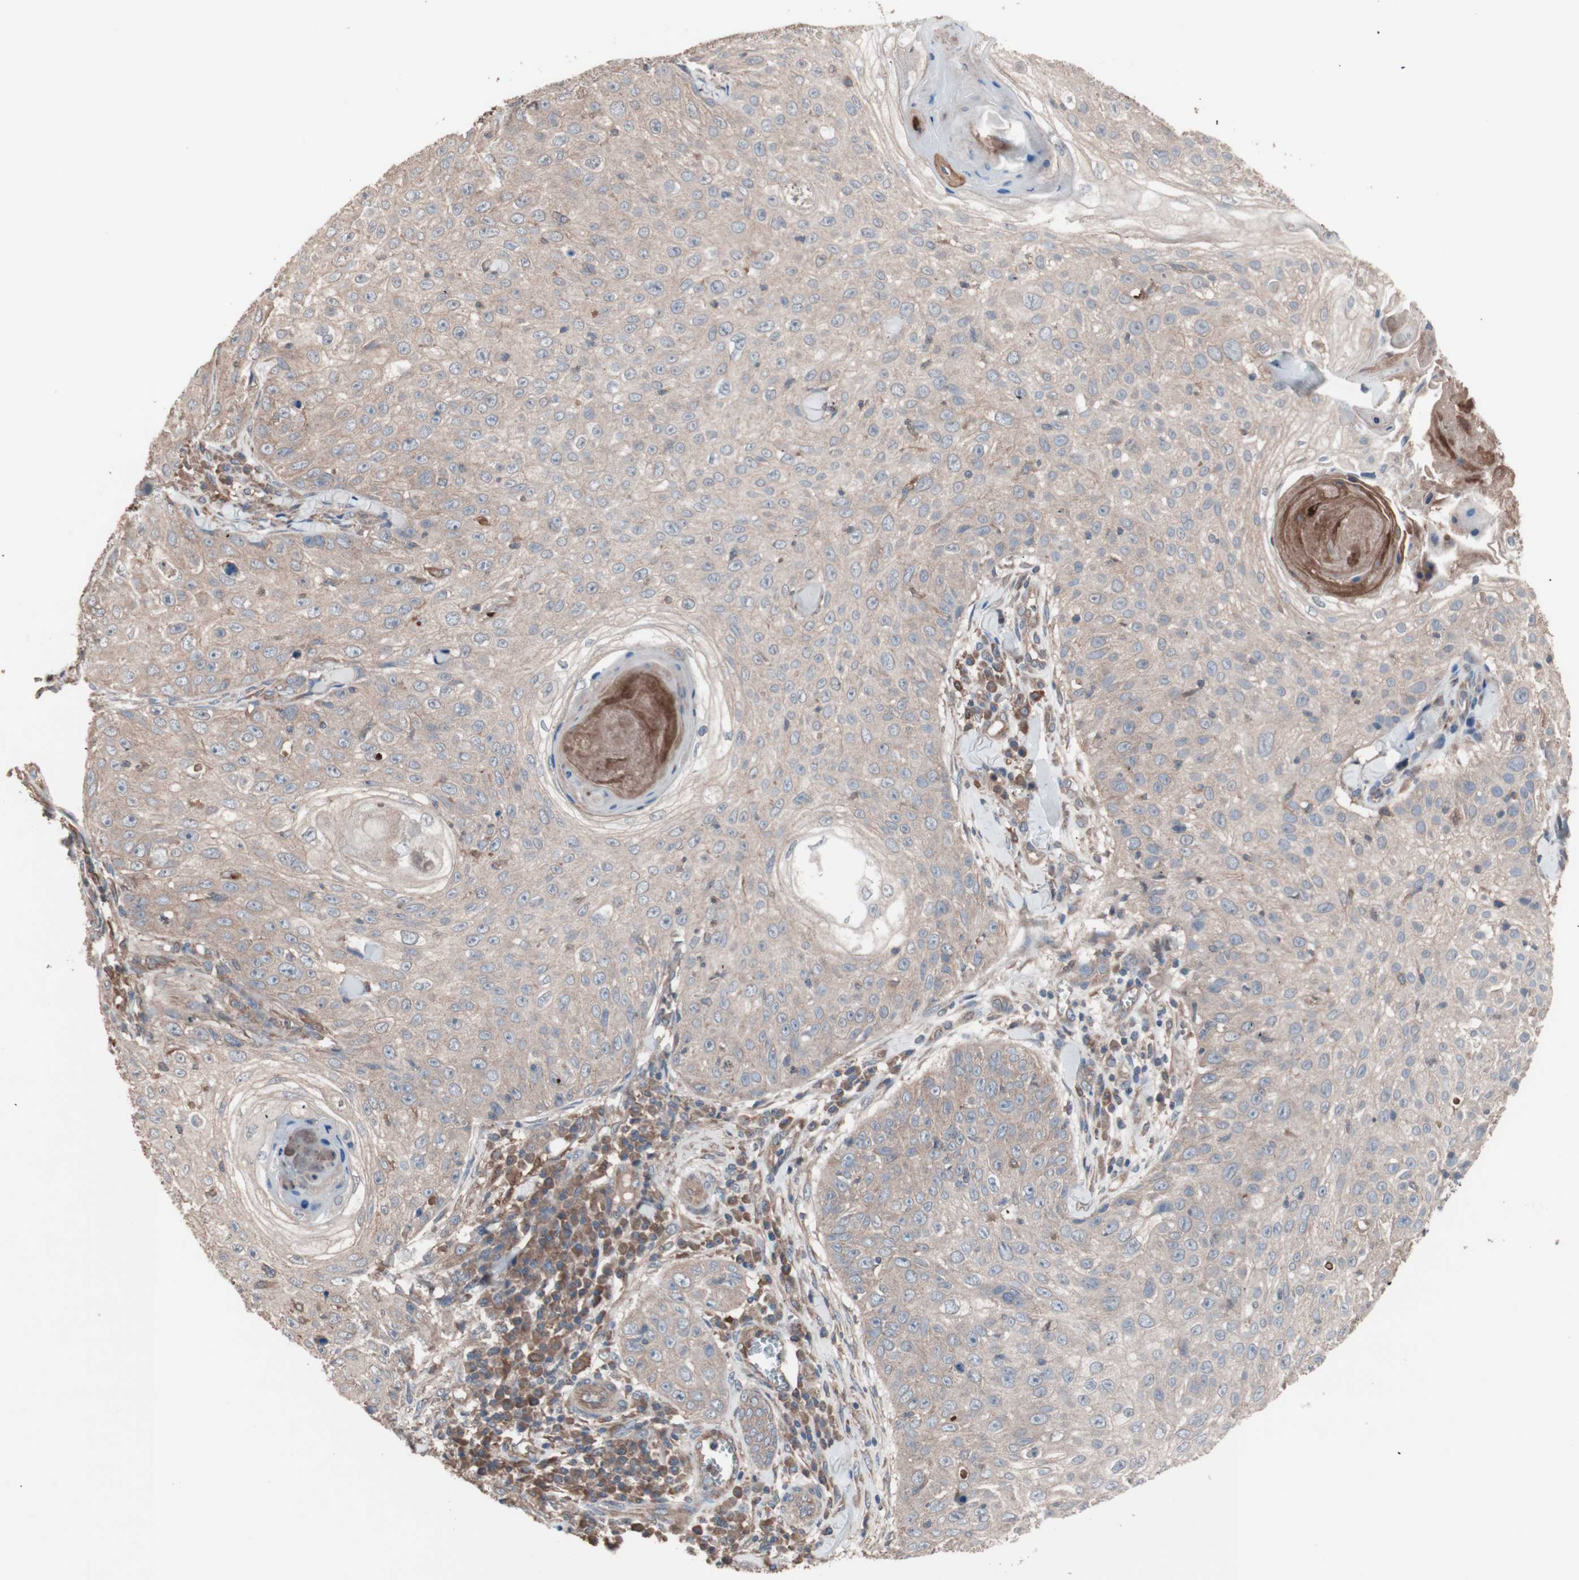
{"staining": {"intensity": "weak", "quantity": ">75%", "location": "cytoplasmic/membranous"}, "tissue": "skin cancer", "cell_type": "Tumor cells", "image_type": "cancer", "snomed": [{"axis": "morphology", "description": "Squamous cell carcinoma, NOS"}, {"axis": "topography", "description": "Skin"}], "caption": "Immunohistochemical staining of human skin cancer shows weak cytoplasmic/membranous protein expression in about >75% of tumor cells.", "gene": "ATG7", "patient": {"sex": "male", "age": 86}}